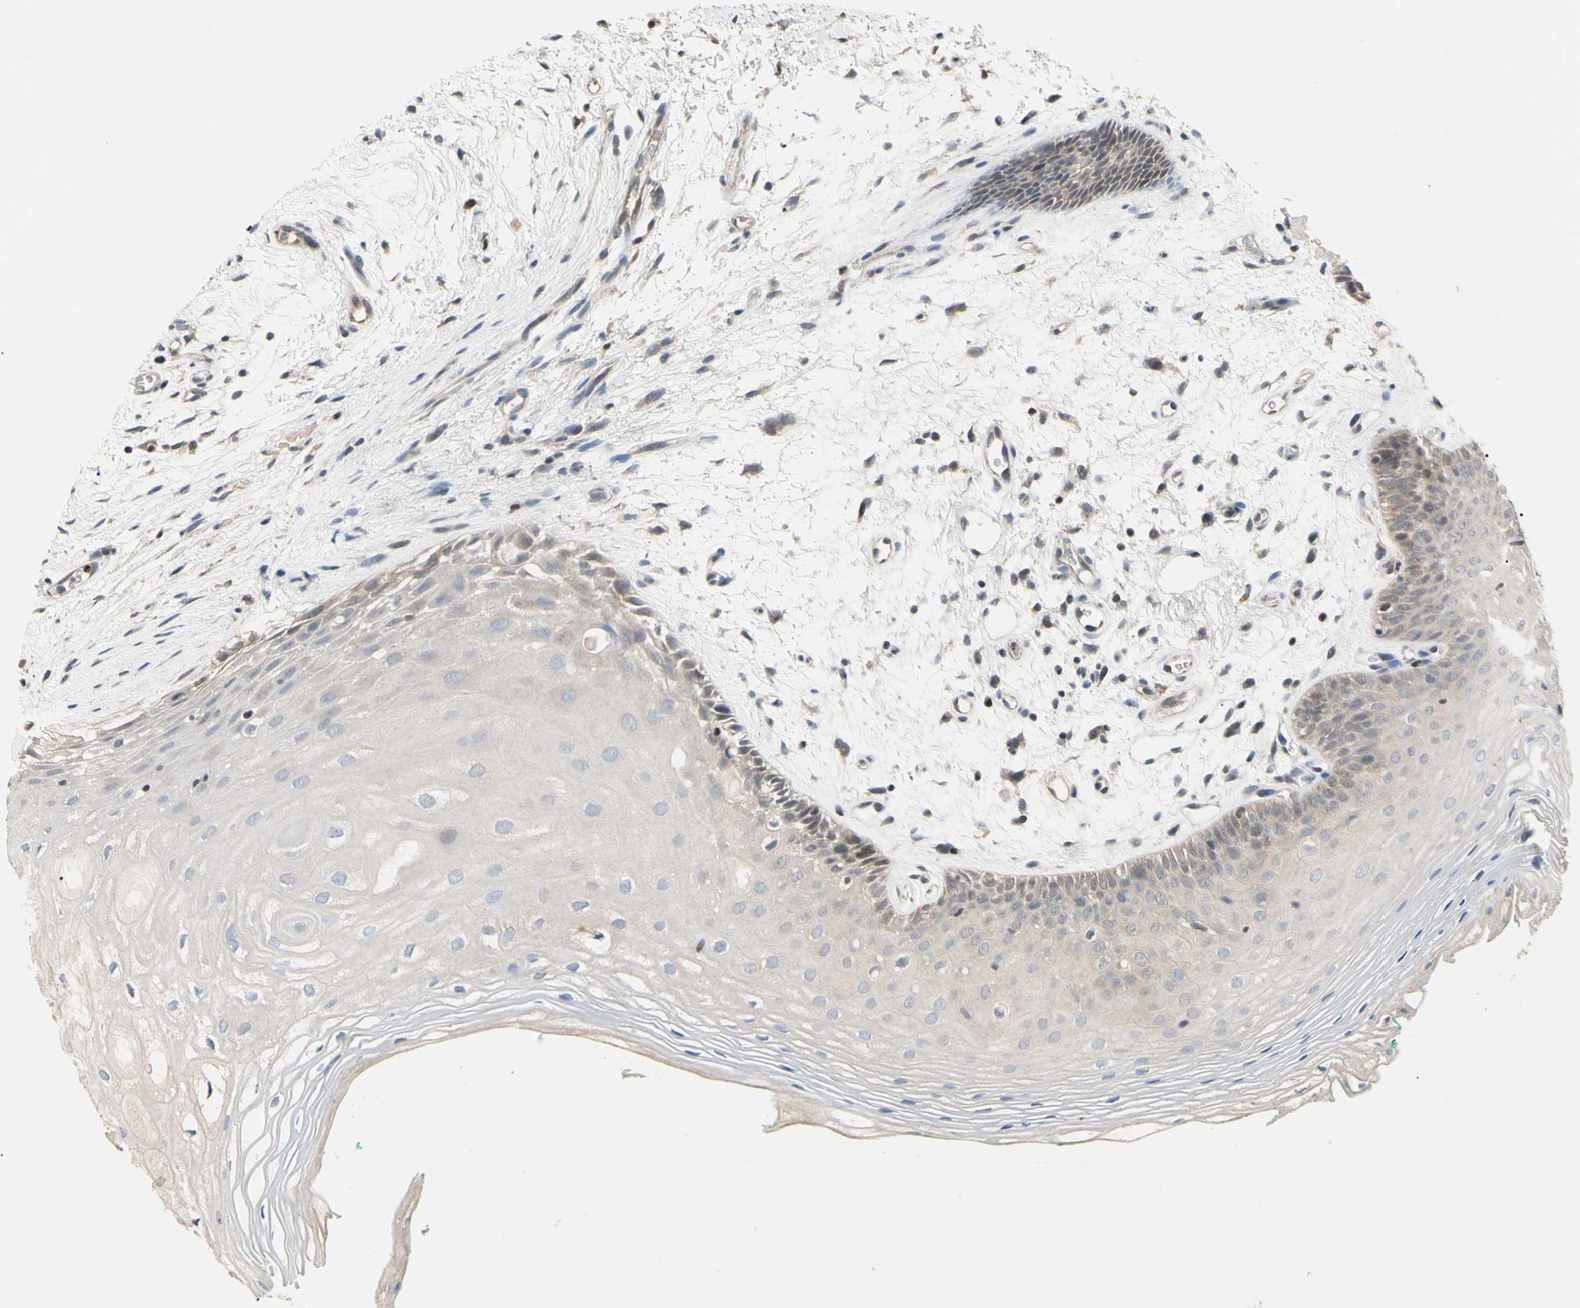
{"staining": {"intensity": "weak", "quantity": ">75%", "location": "cytoplasmic/membranous"}, "tissue": "oral mucosa", "cell_type": "Squamous epithelial cells", "image_type": "normal", "snomed": [{"axis": "morphology", "description": "Normal tissue, NOS"}, {"axis": "topography", "description": "Skeletal muscle"}, {"axis": "topography", "description": "Oral tissue"}, {"axis": "topography", "description": "Peripheral nerve tissue"}], "caption": "Normal oral mucosa shows weak cytoplasmic/membranous positivity in approximately >75% of squamous epithelial cells.", "gene": "SP4", "patient": {"sex": "female", "age": 84}}